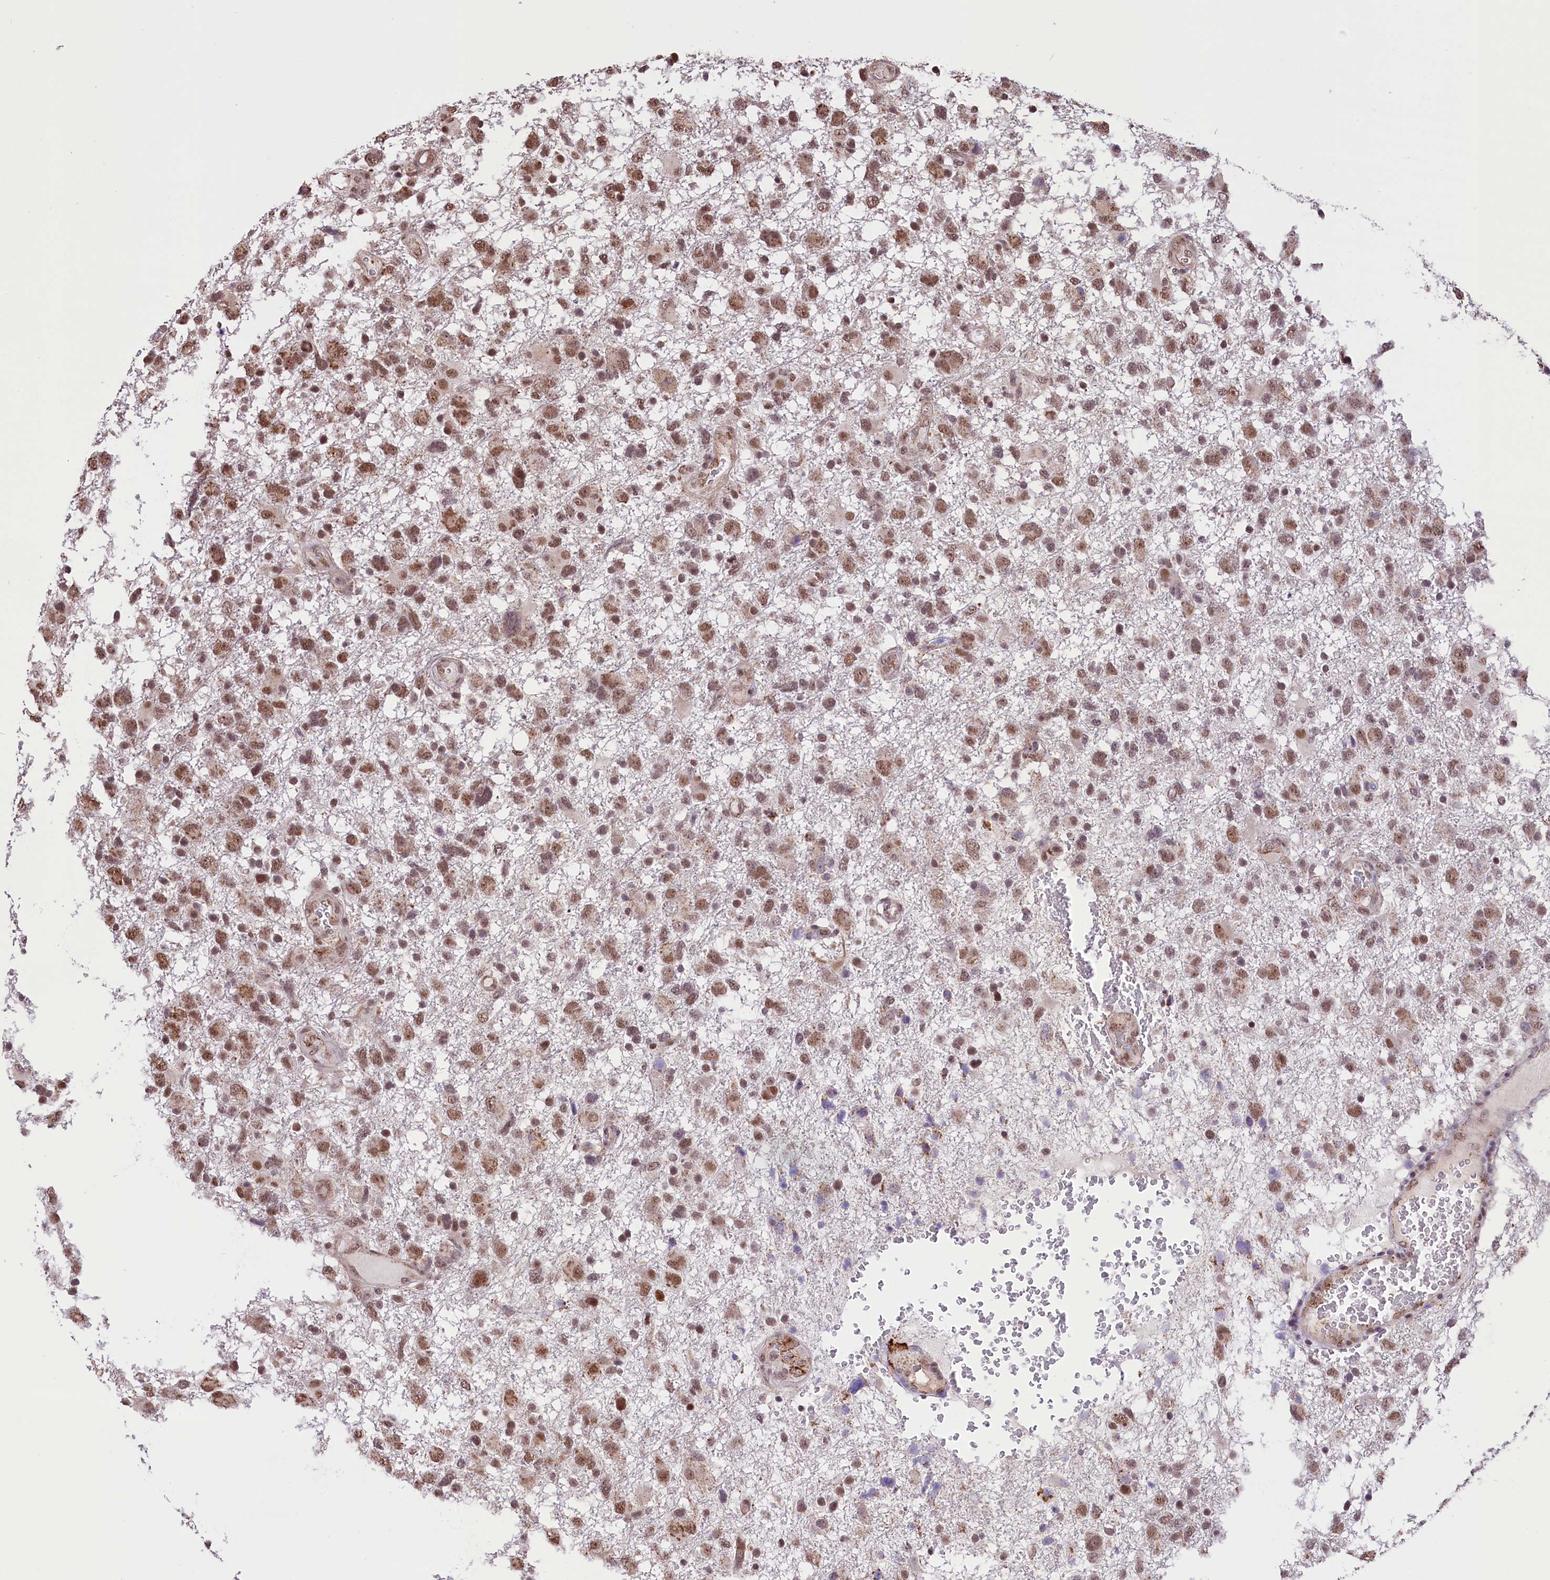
{"staining": {"intensity": "moderate", "quantity": ">75%", "location": "cytoplasmic/membranous,nuclear"}, "tissue": "glioma", "cell_type": "Tumor cells", "image_type": "cancer", "snomed": [{"axis": "morphology", "description": "Glioma, malignant, High grade"}, {"axis": "topography", "description": "Brain"}], "caption": "Immunohistochemistry staining of malignant glioma (high-grade), which displays medium levels of moderate cytoplasmic/membranous and nuclear expression in approximately >75% of tumor cells indicating moderate cytoplasmic/membranous and nuclear protein expression. The staining was performed using DAB (brown) for protein detection and nuclei were counterstained in hematoxylin (blue).", "gene": "MRPL54", "patient": {"sex": "male", "age": 61}}